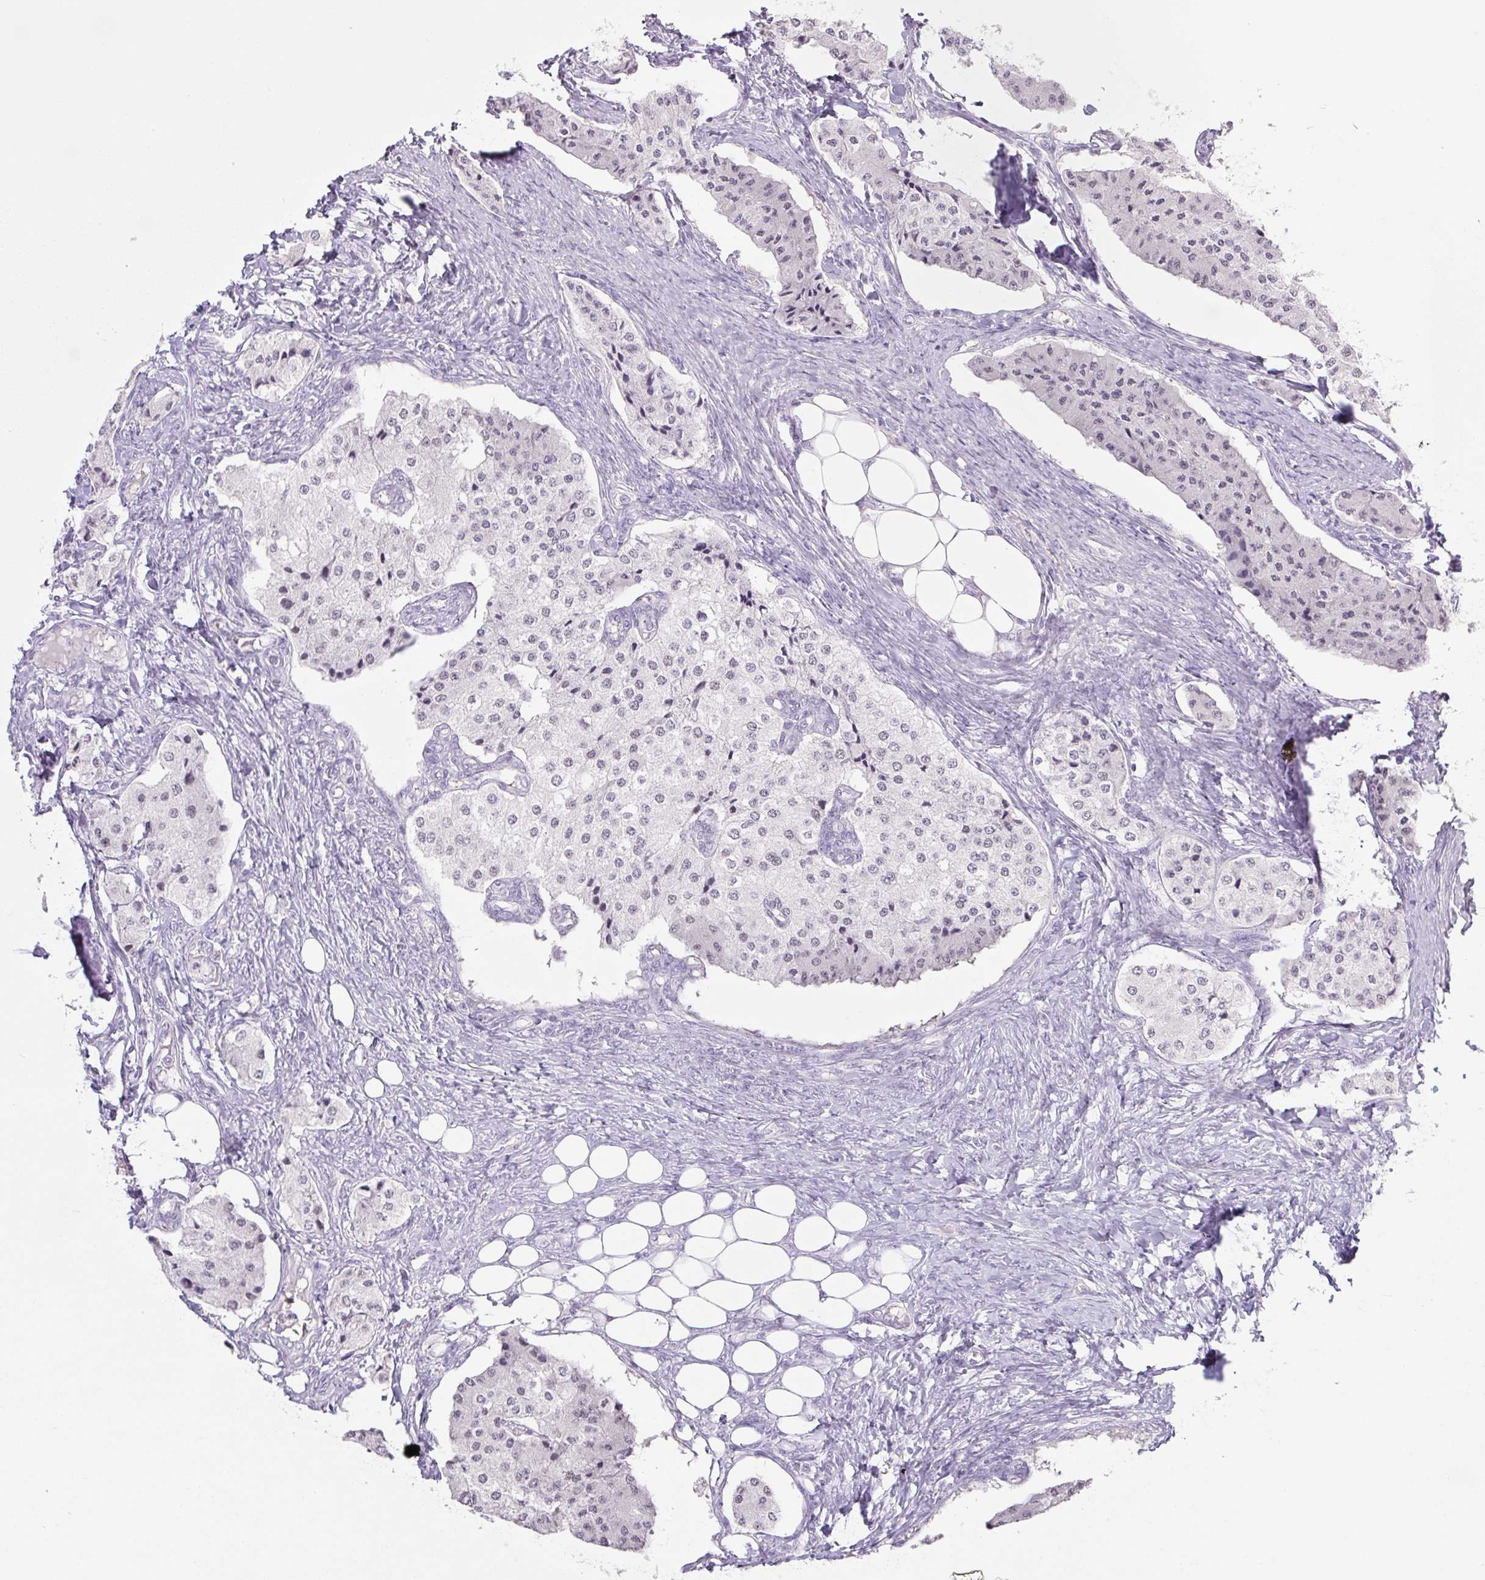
{"staining": {"intensity": "negative", "quantity": "none", "location": "none"}, "tissue": "carcinoid", "cell_type": "Tumor cells", "image_type": "cancer", "snomed": [{"axis": "morphology", "description": "Carcinoid, malignant, NOS"}, {"axis": "topography", "description": "Colon"}], "caption": "Immunohistochemical staining of malignant carcinoid demonstrates no significant positivity in tumor cells.", "gene": "TLE3", "patient": {"sex": "female", "age": 52}}